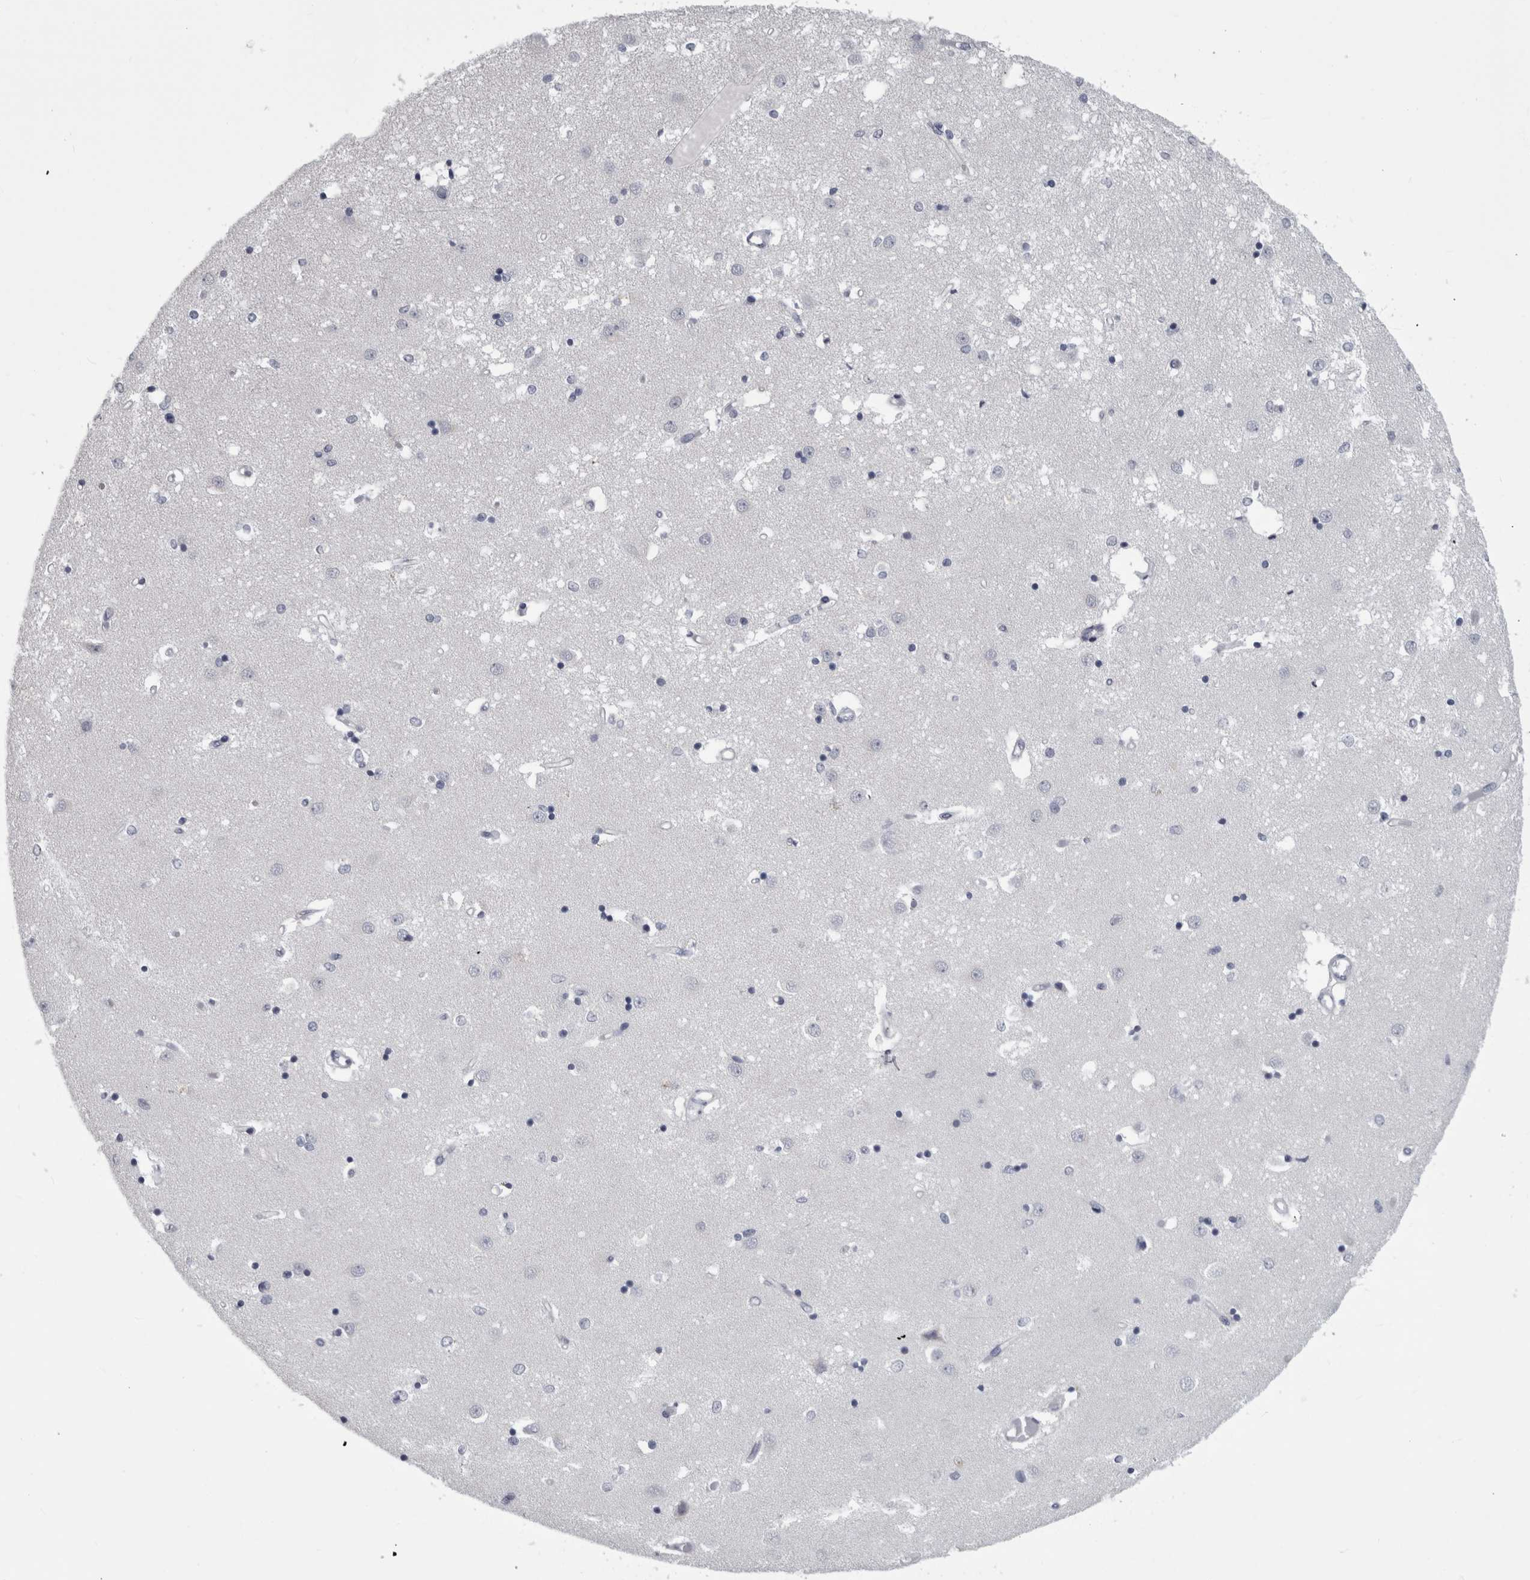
{"staining": {"intensity": "negative", "quantity": "none", "location": "none"}, "tissue": "caudate", "cell_type": "Glial cells", "image_type": "normal", "snomed": [{"axis": "morphology", "description": "Normal tissue, NOS"}, {"axis": "topography", "description": "Lateral ventricle wall"}], "caption": "Immunohistochemistry (IHC) image of benign caudate stained for a protein (brown), which shows no positivity in glial cells.", "gene": "ALDH8A1", "patient": {"sex": "male", "age": 45}}